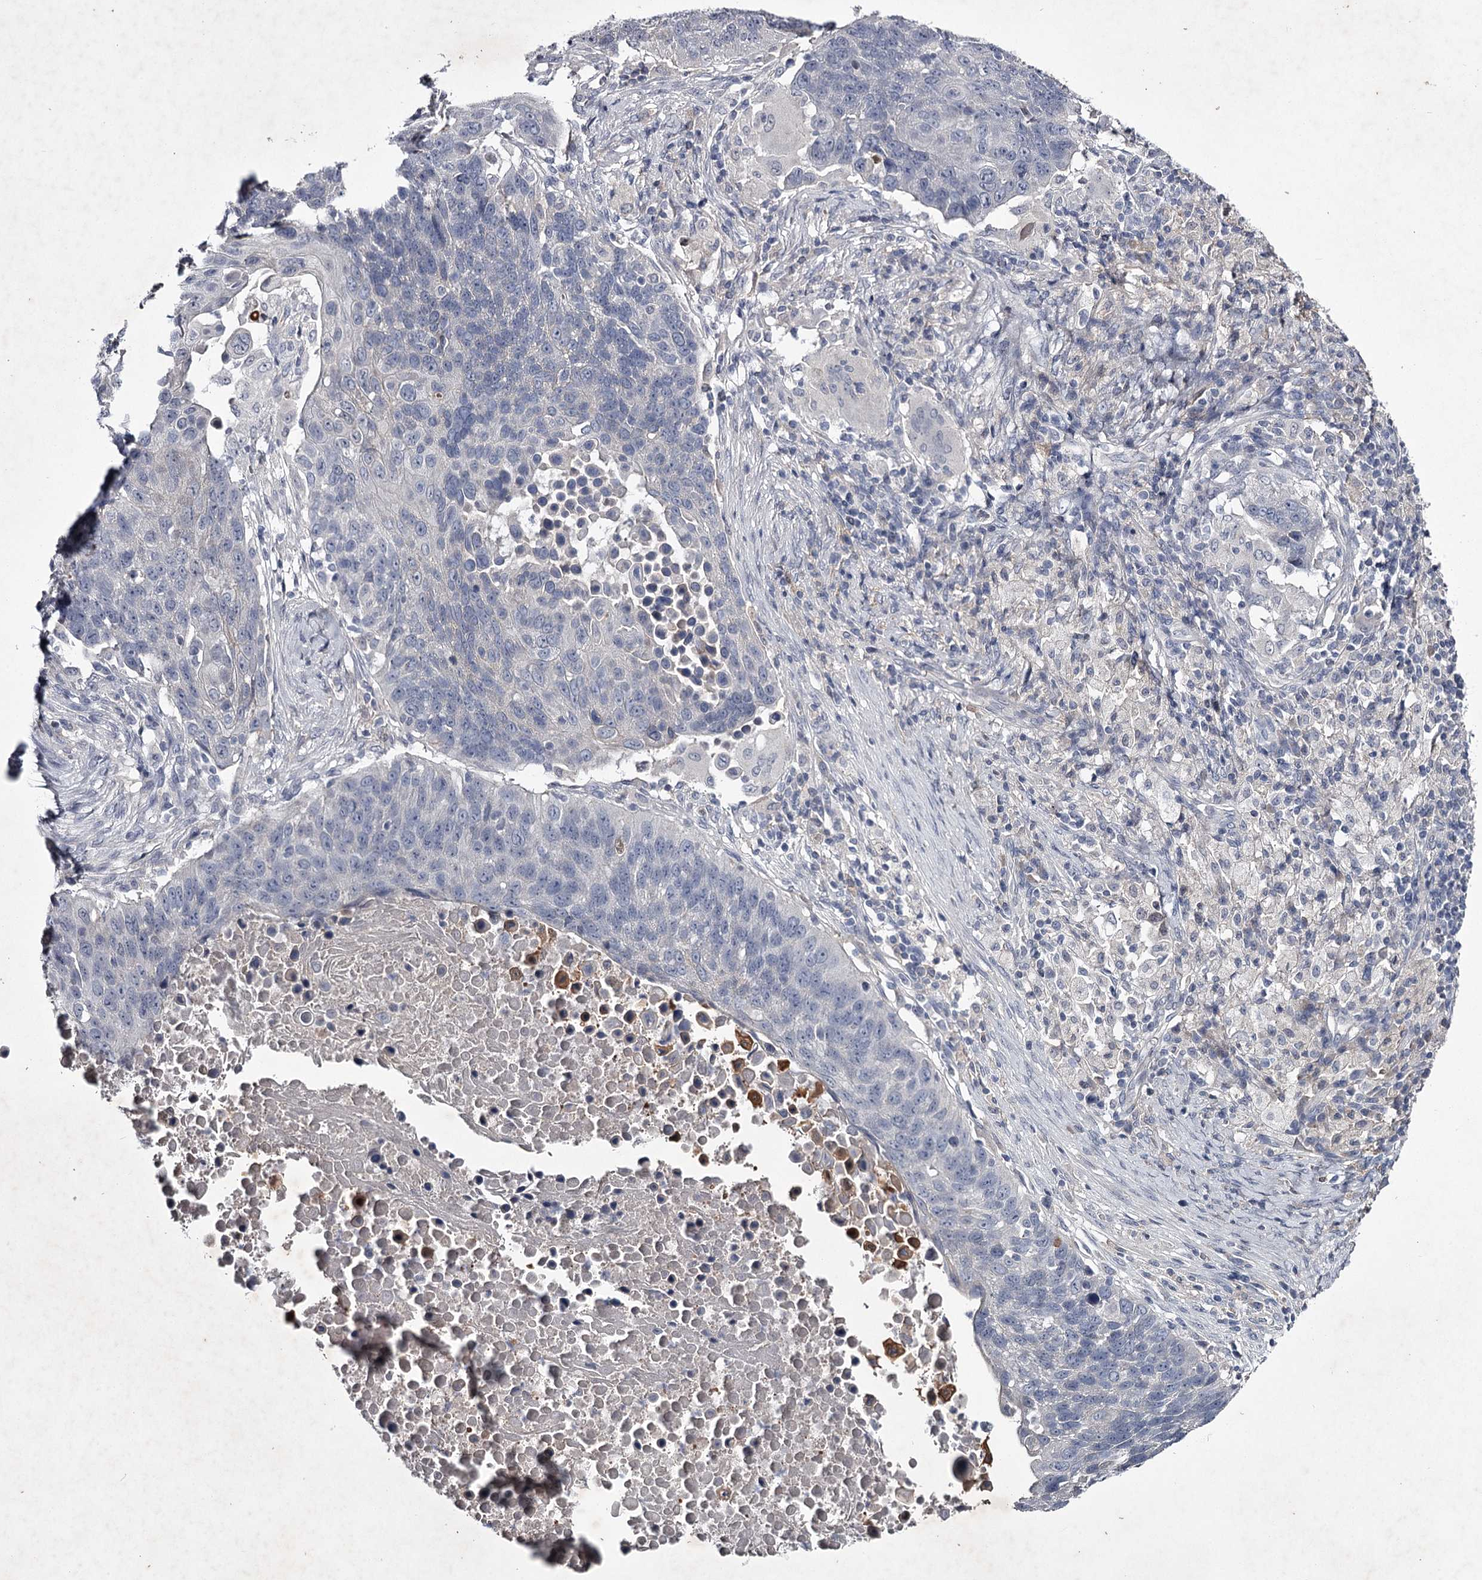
{"staining": {"intensity": "negative", "quantity": "none", "location": "none"}, "tissue": "lung cancer", "cell_type": "Tumor cells", "image_type": "cancer", "snomed": [{"axis": "morphology", "description": "Normal tissue, NOS"}, {"axis": "morphology", "description": "Squamous cell carcinoma, NOS"}, {"axis": "topography", "description": "Lymph node"}, {"axis": "topography", "description": "Lung"}], "caption": "Protein analysis of lung cancer reveals no significant staining in tumor cells.", "gene": "FDXACB1", "patient": {"sex": "male", "age": 66}}